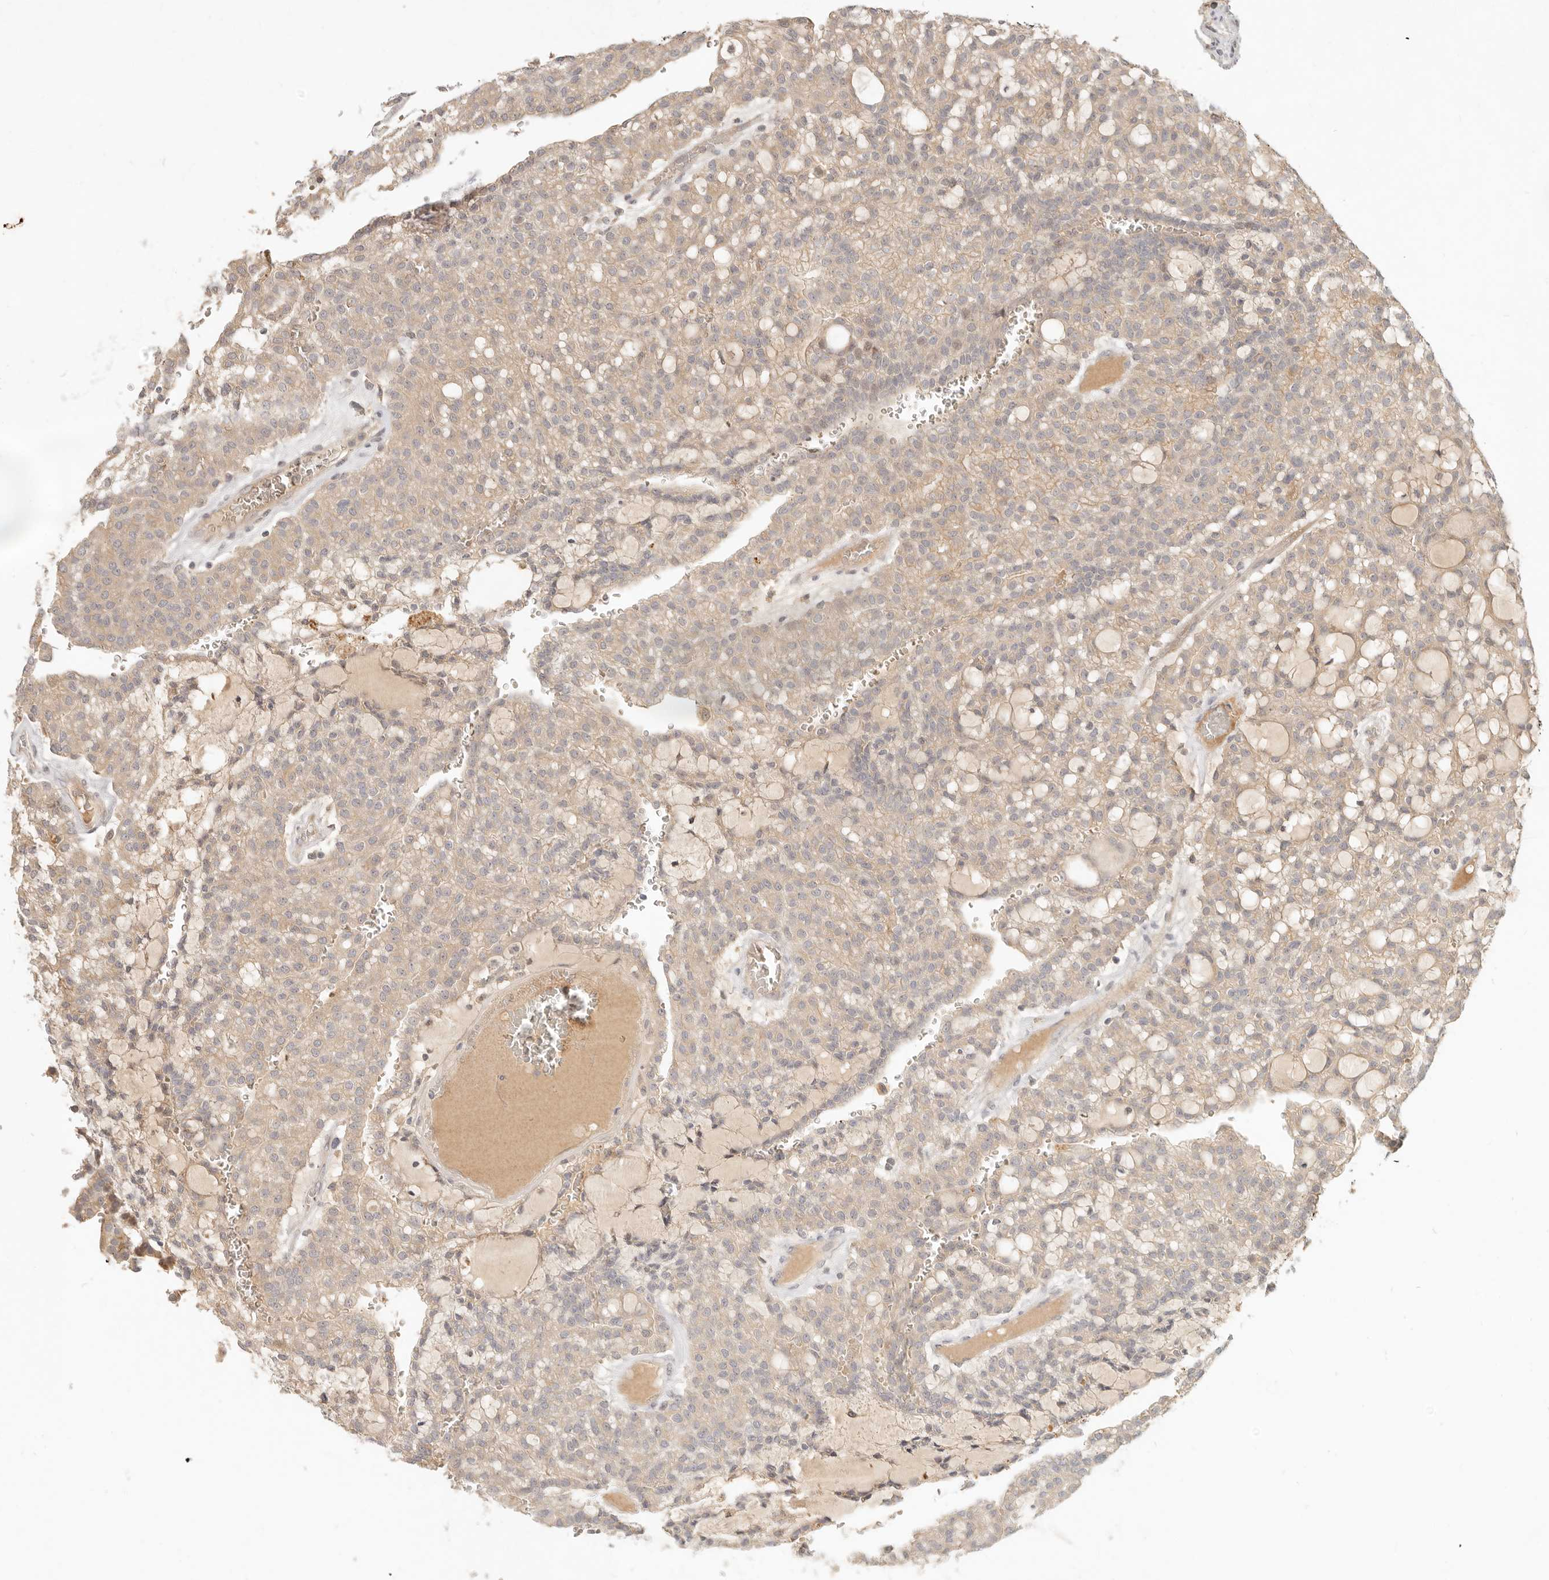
{"staining": {"intensity": "weak", "quantity": ">75%", "location": "cytoplasmic/membranous"}, "tissue": "renal cancer", "cell_type": "Tumor cells", "image_type": "cancer", "snomed": [{"axis": "morphology", "description": "Adenocarcinoma, NOS"}, {"axis": "topography", "description": "Kidney"}], "caption": "Immunohistochemistry of human adenocarcinoma (renal) shows low levels of weak cytoplasmic/membranous expression in about >75% of tumor cells.", "gene": "UBXN11", "patient": {"sex": "male", "age": 63}}